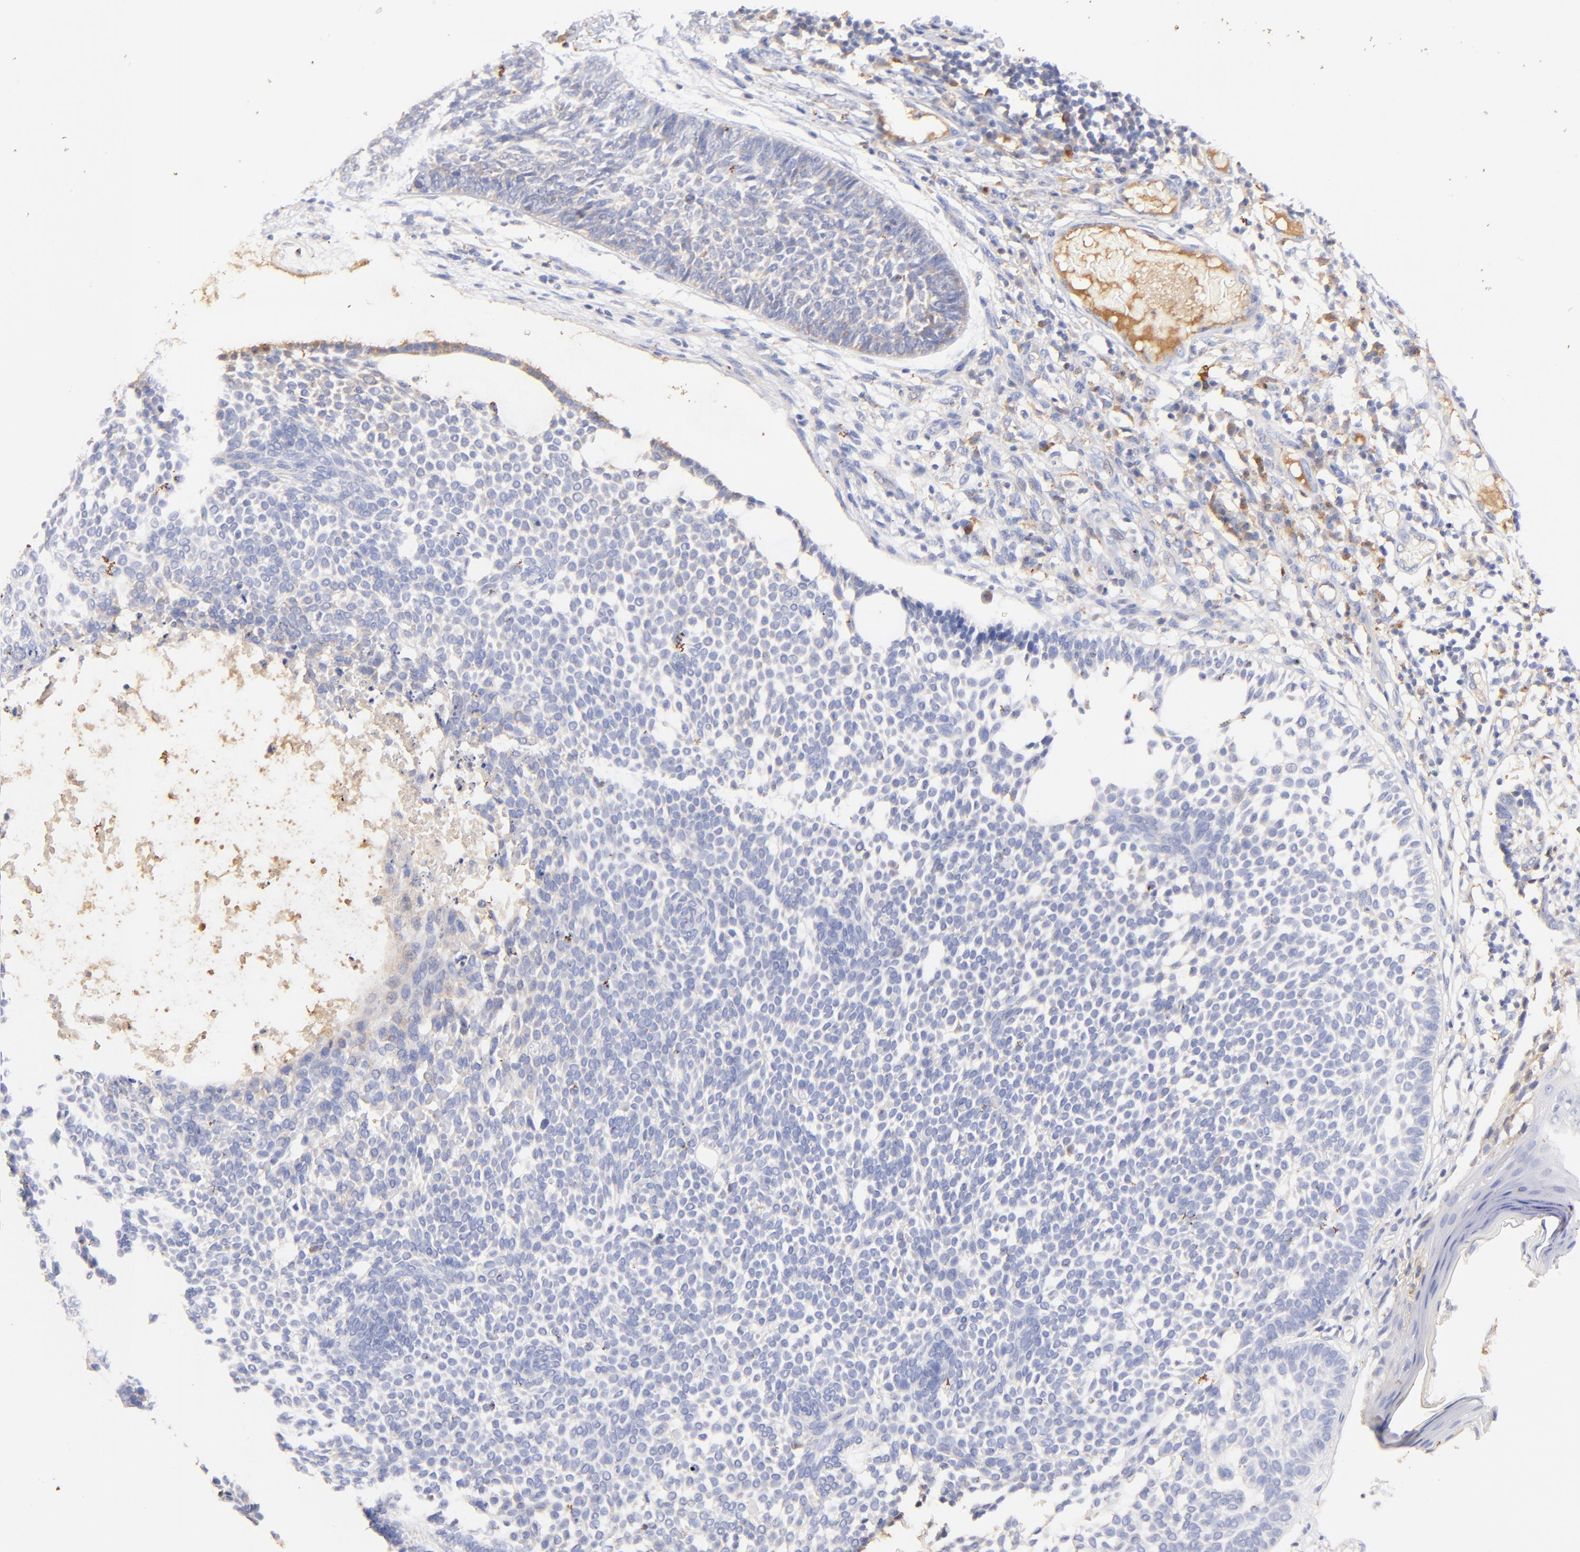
{"staining": {"intensity": "negative", "quantity": "none", "location": "none"}, "tissue": "skin cancer", "cell_type": "Tumor cells", "image_type": "cancer", "snomed": [{"axis": "morphology", "description": "Basal cell carcinoma"}, {"axis": "topography", "description": "Skin"}], "caption": "IHC image of neoplastic tissue: human skin cancer (basal cell carcinoma) stained with DAB exhibits no significant protein staining in tumor cells. Brightfield microscopy of IHC stained with DAB (3,3'-diaminobenzidine) (brown) and hematoxylin (blue), captured at high magnification.", "gene": "IGLV7-43", "patient": {"sex": "male", "age": 87}}